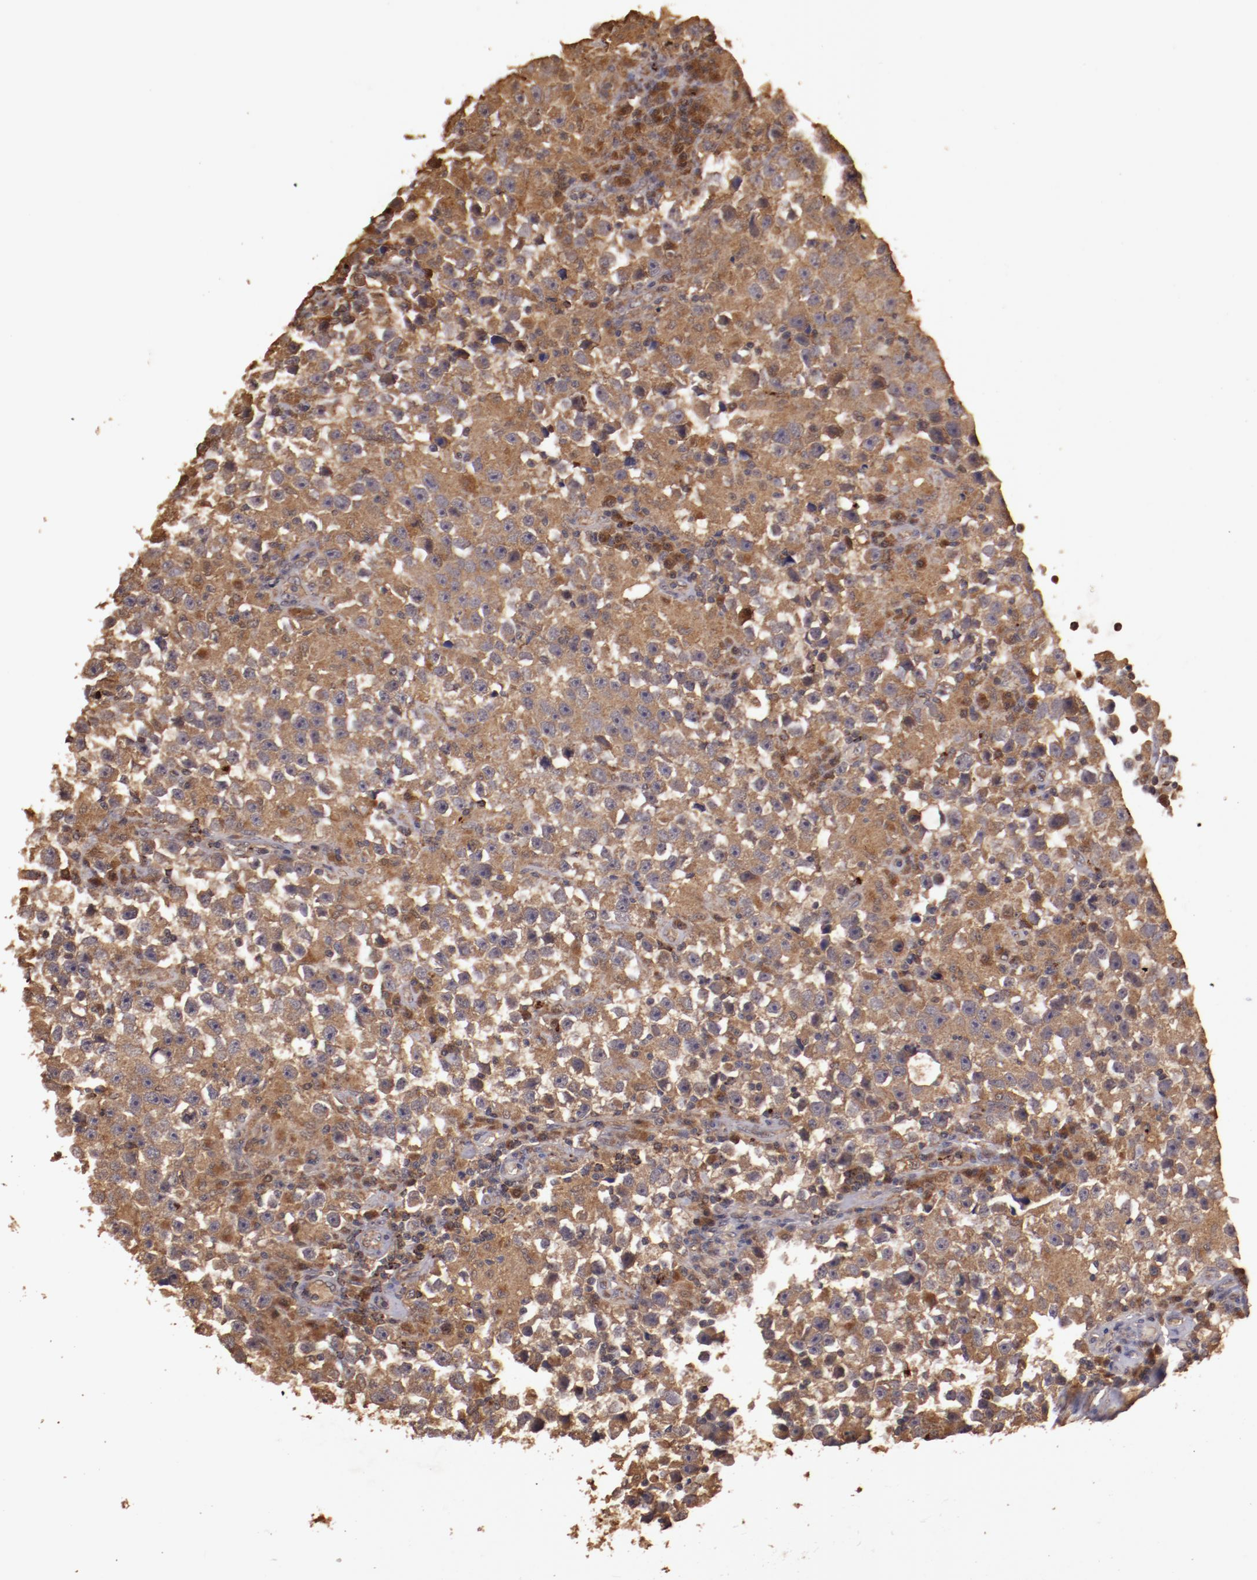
{"staining": {"intensity": "moderate", "quantity": ">75%", "location": "cytoplasmic/membranous"}, "tissue": "testis cancer", "cell_type": "Tumor cells", "image_type": "cancer", "snomed": [{"axis": "morphology", "description": "Seminoma, NOS"}, {"axis": "topography", "description": "Testis"}], "caption": "Protein expression analysis of testis cancer displays moderate cytoplasmic/membranous staining in about >75% of tumor cells.", "gene": "SRRD", "patient": {"sex": "male", "age": 33}}